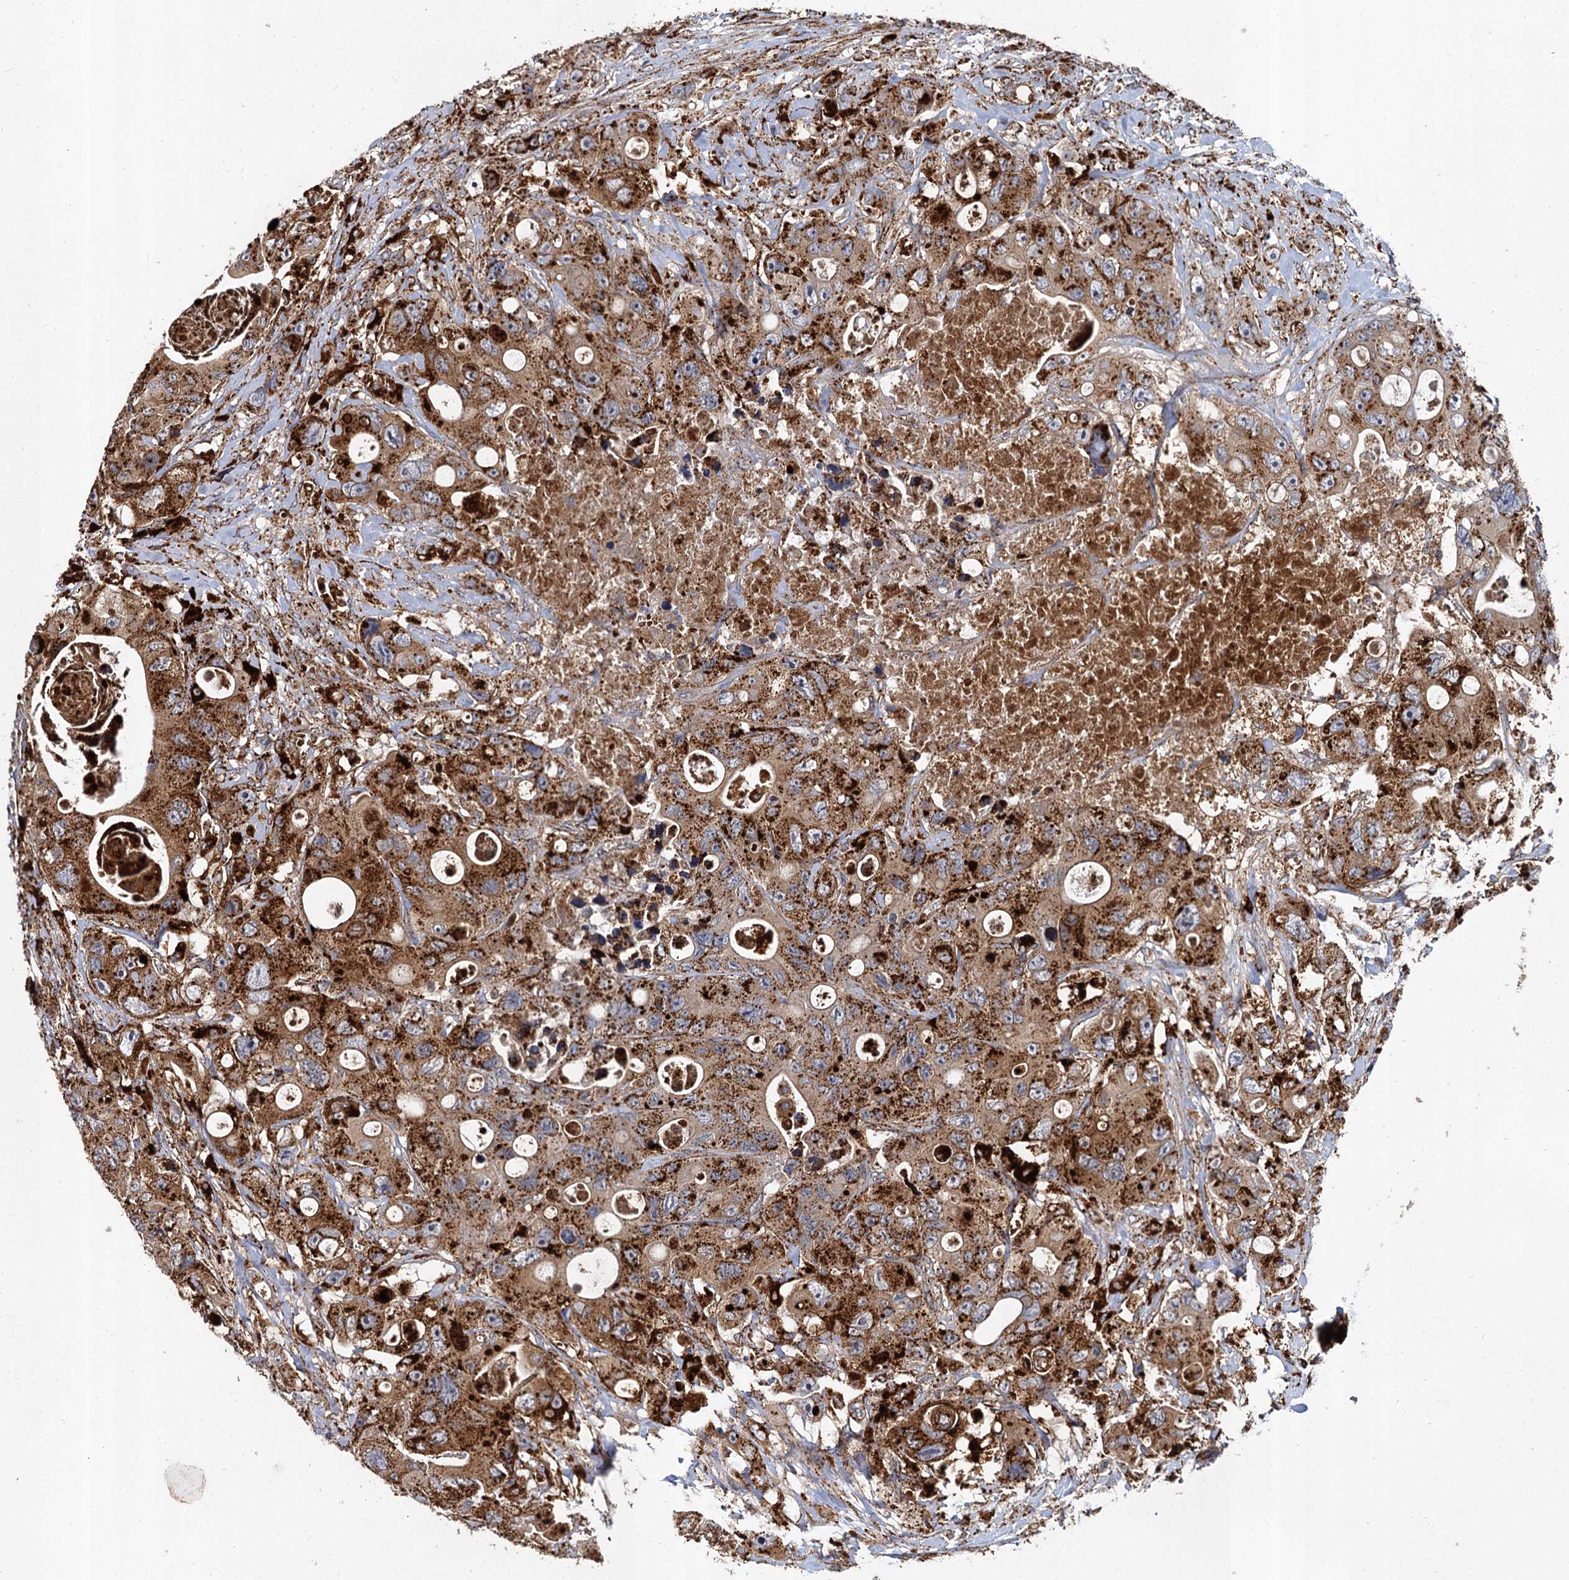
{"staining": {"intensity": "strong", "quantity": ">75%", "location": "cytoplasmic/membranous"}, "tissue": "colorectal cancer", "cell_type": "Tumor cells", "image_type": "cancer", "snomed": [{"axis": "morphology", "description": "Adenocarcinoma, NOS"}, {"axis": "topography", "description": "Colon"}], "caption": "A high amount of strong cytoplasmic/membranous staining is appreciated in approximately >75% of tumor cells in colorectal cancer (adenocarcinoma) tissue. The staining is performed using DAB brown chromogen to label protein expression. The nuclei are counter-stained blue using hematoxylin.", "gene": "GBA1", "patient": {"sex": "female", "age": 46}}